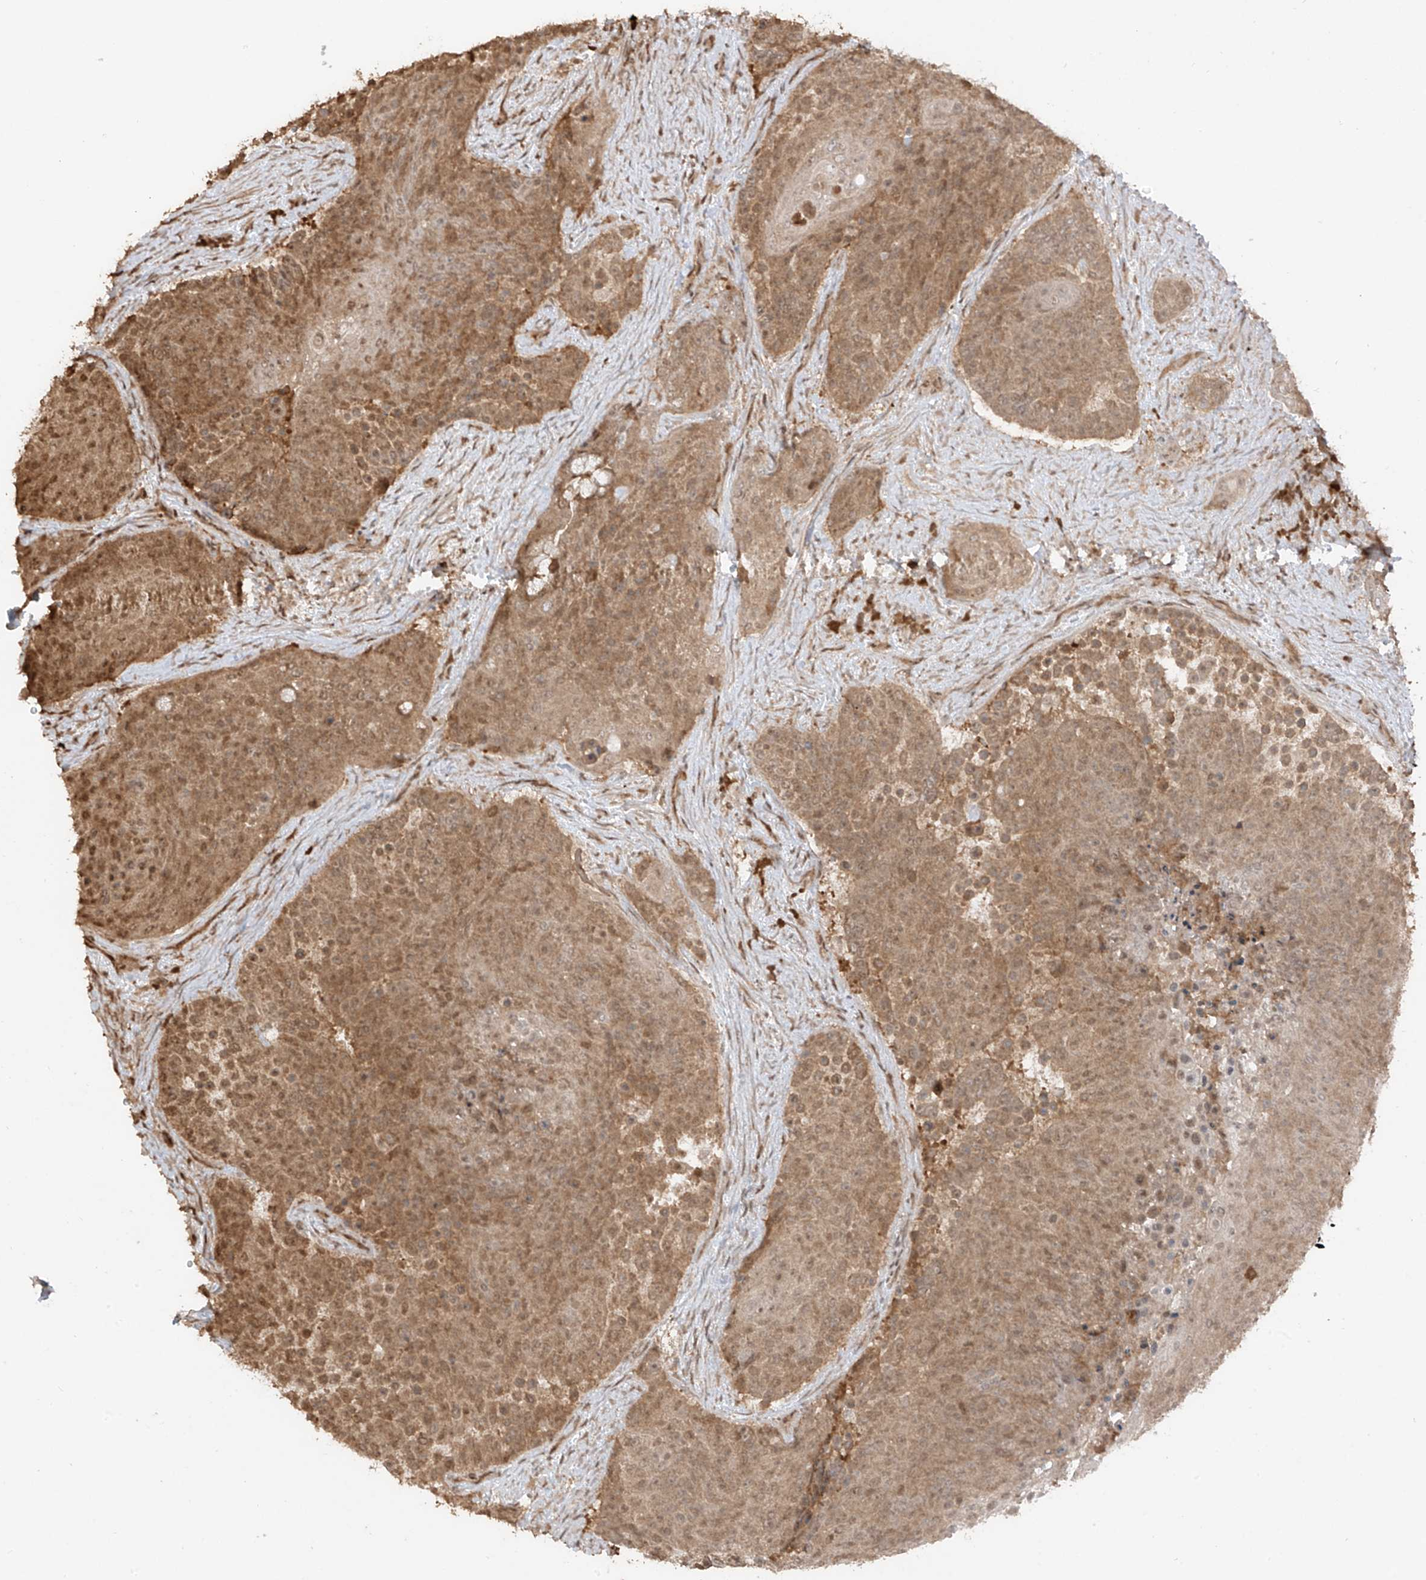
{"staining": {"intensity": "moderate", "quantity": ">75%", "location": "cytoplasmic/membranous,nuclear"}, "tissue": "urothelial cancer", "cell_type": "Tumor cells", "image_type": "cancer", "snomed": [{"axis": "morphology", "description": "Urothelial carcinoma, High grade"}, {"axis": "topography", "description": "Urinary bladder"}], "caption": "Immunohistochemical staining of high-grade urothelial carcinoma shows moderate cytoplasmic/membranous and nuclear protein expression in approximately >75% of tumor cells.", "gene": "COLGALT2", "patient": {"sex": "female", "age": 63}}